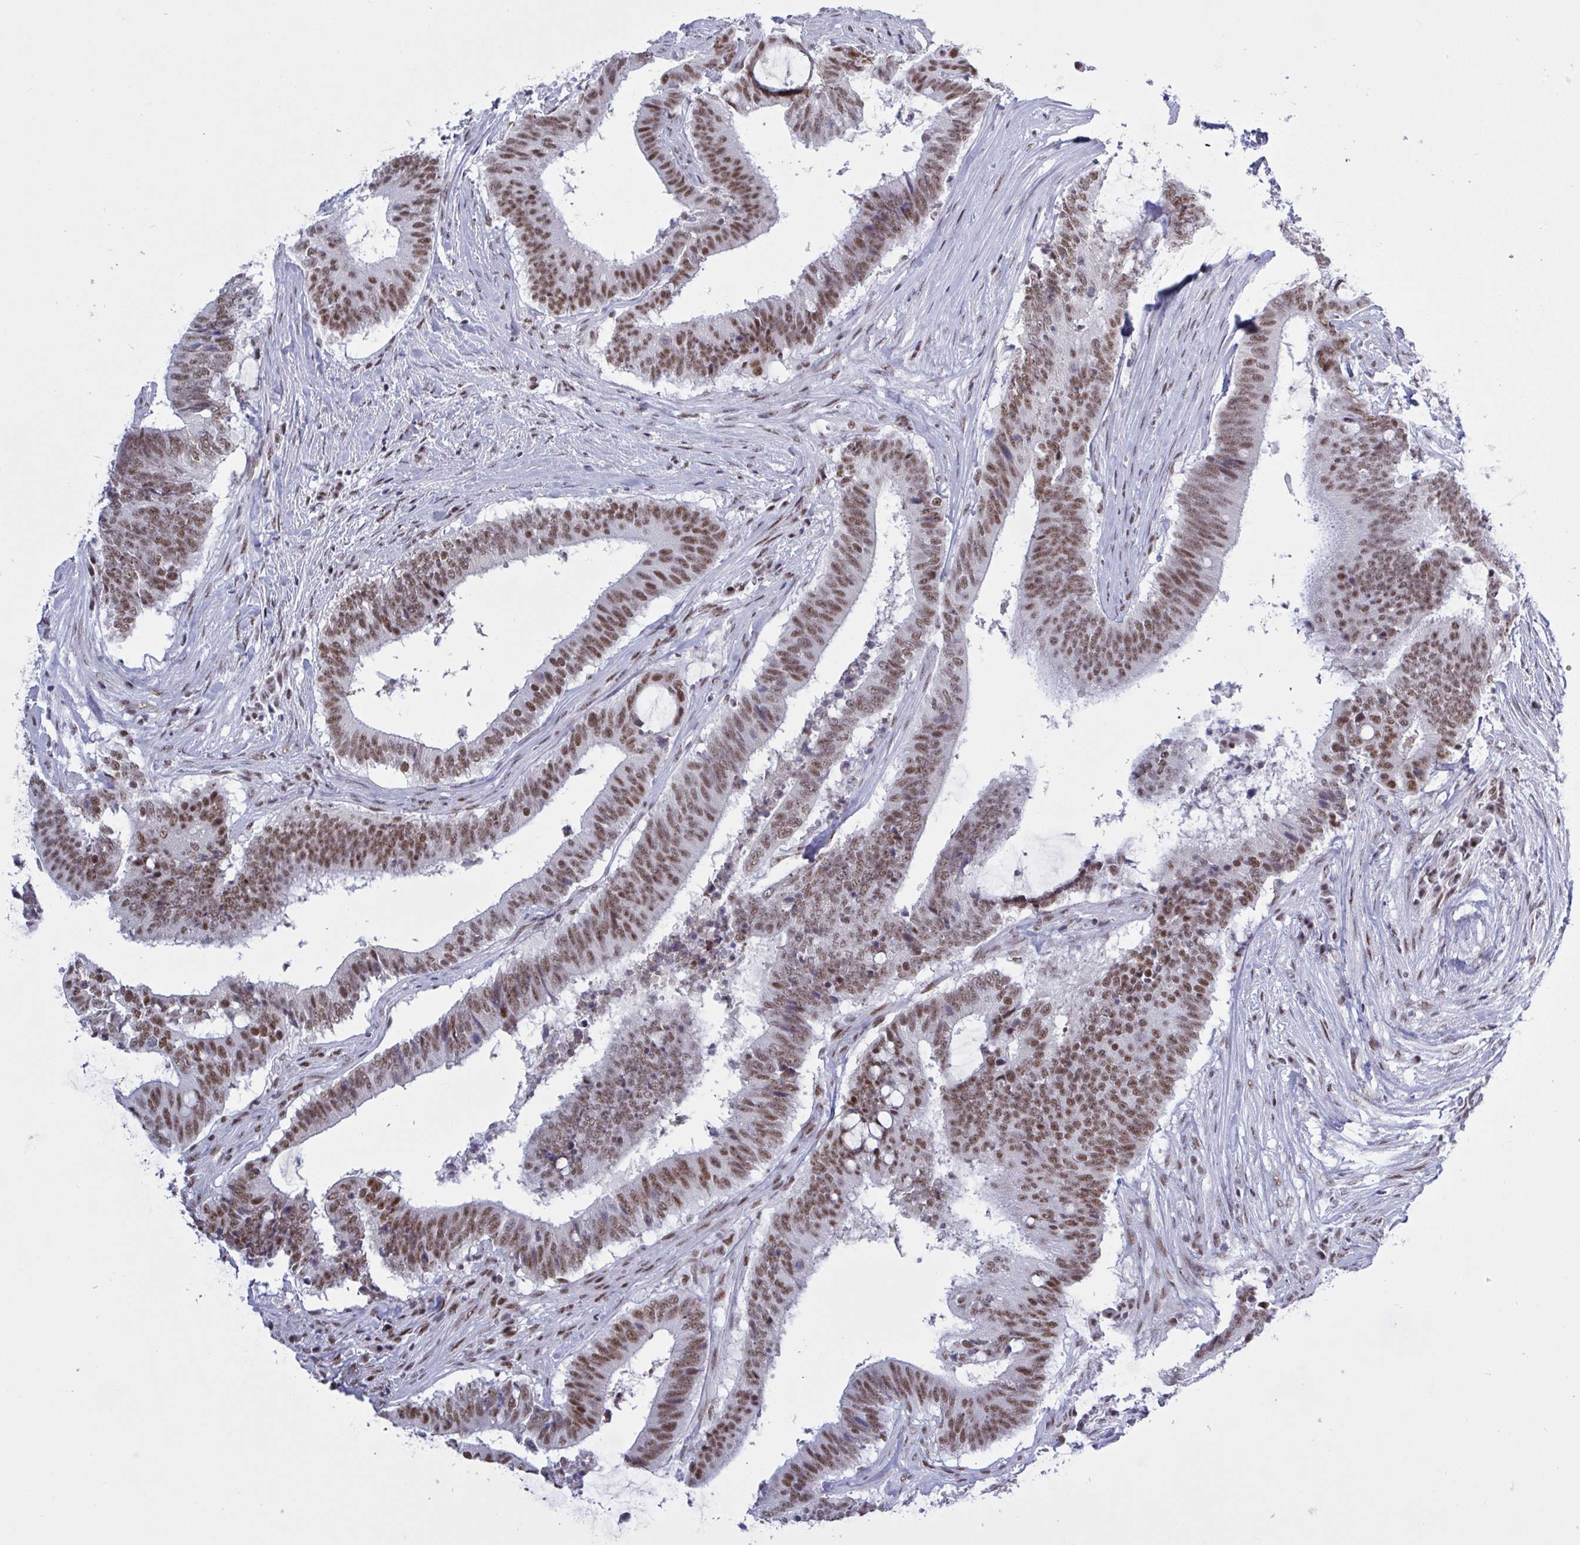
{"staining": {"intensity": "moderate", "quantity": ">75%", "location": "nuclear"}, "tissue": "colorectal cancer", "cell_type": "Tumor cells", "image_type": "cancer", "snomed": [{"axis": "morphology", "description": "Adenocarcinoma, NOS"}, {"axis": "topography", "description": "Colon"}], "caption": "Immunohistochemical staining of colorectal cancer reveals medium levels of moderate nuclear expression in about >75% of tumor cells. The staining is performed using DAB (3,3'-diaminobenzidine) brown chromogen to label protein expression. The nuclei are counter-stained blue using hematoxylin.", "gene": "PPP1R10", "patient": {"sex": "female", "age": 43}}